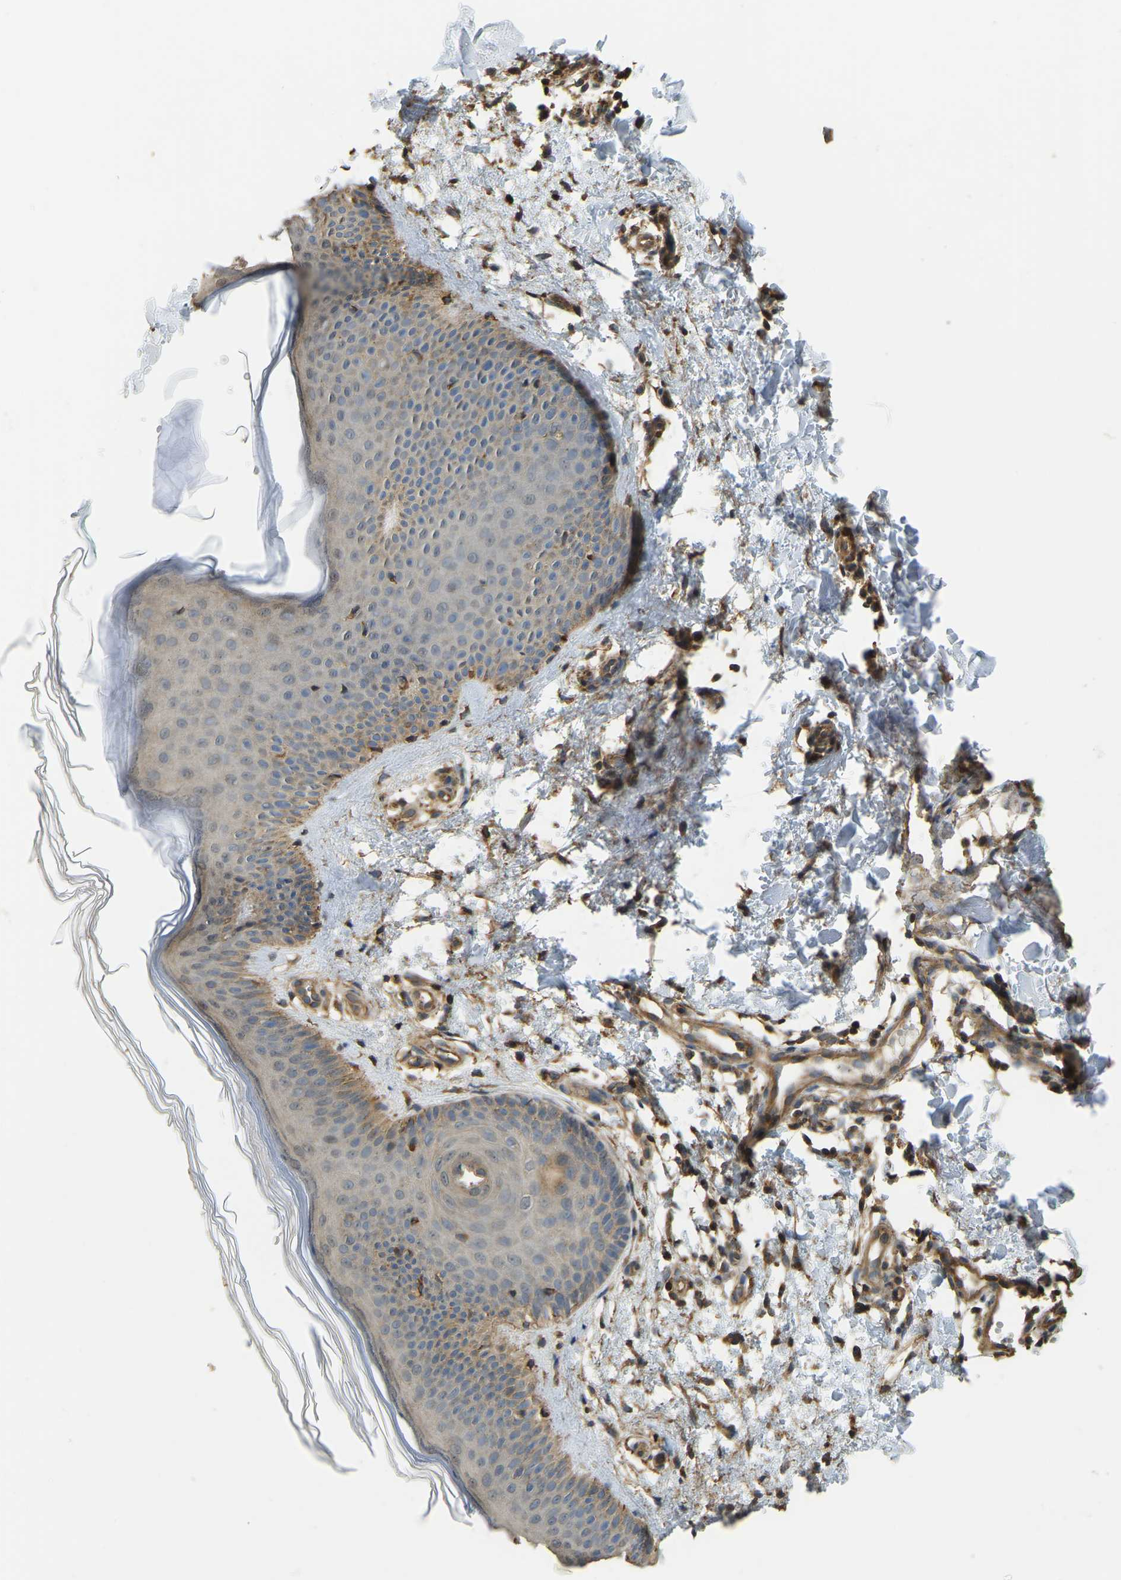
{"staining": {"intensity": "moderate", "quantity": ">75%", "location": "cytoplasmic/membranous"}, "tissue": "skin", "cell_type": "Fibroblasts", "image_type": "normal", "snomed": [{"axis": "morphology", "description": "Normal tissue, NOS"}, {"axis": "morphology", "description": "Malignant melanoma, NOS"}, {"axis": "topography", "description": "Skin"}], "caption": "Skin stained for a protein exhibits moderate cytoplasmic/membranous positivity in fibroblasts. (Brightfield microscopy of DAB IHC at high magnification).", "gene": "GNG2", "patient": {"sex": "male", "age": 83}}